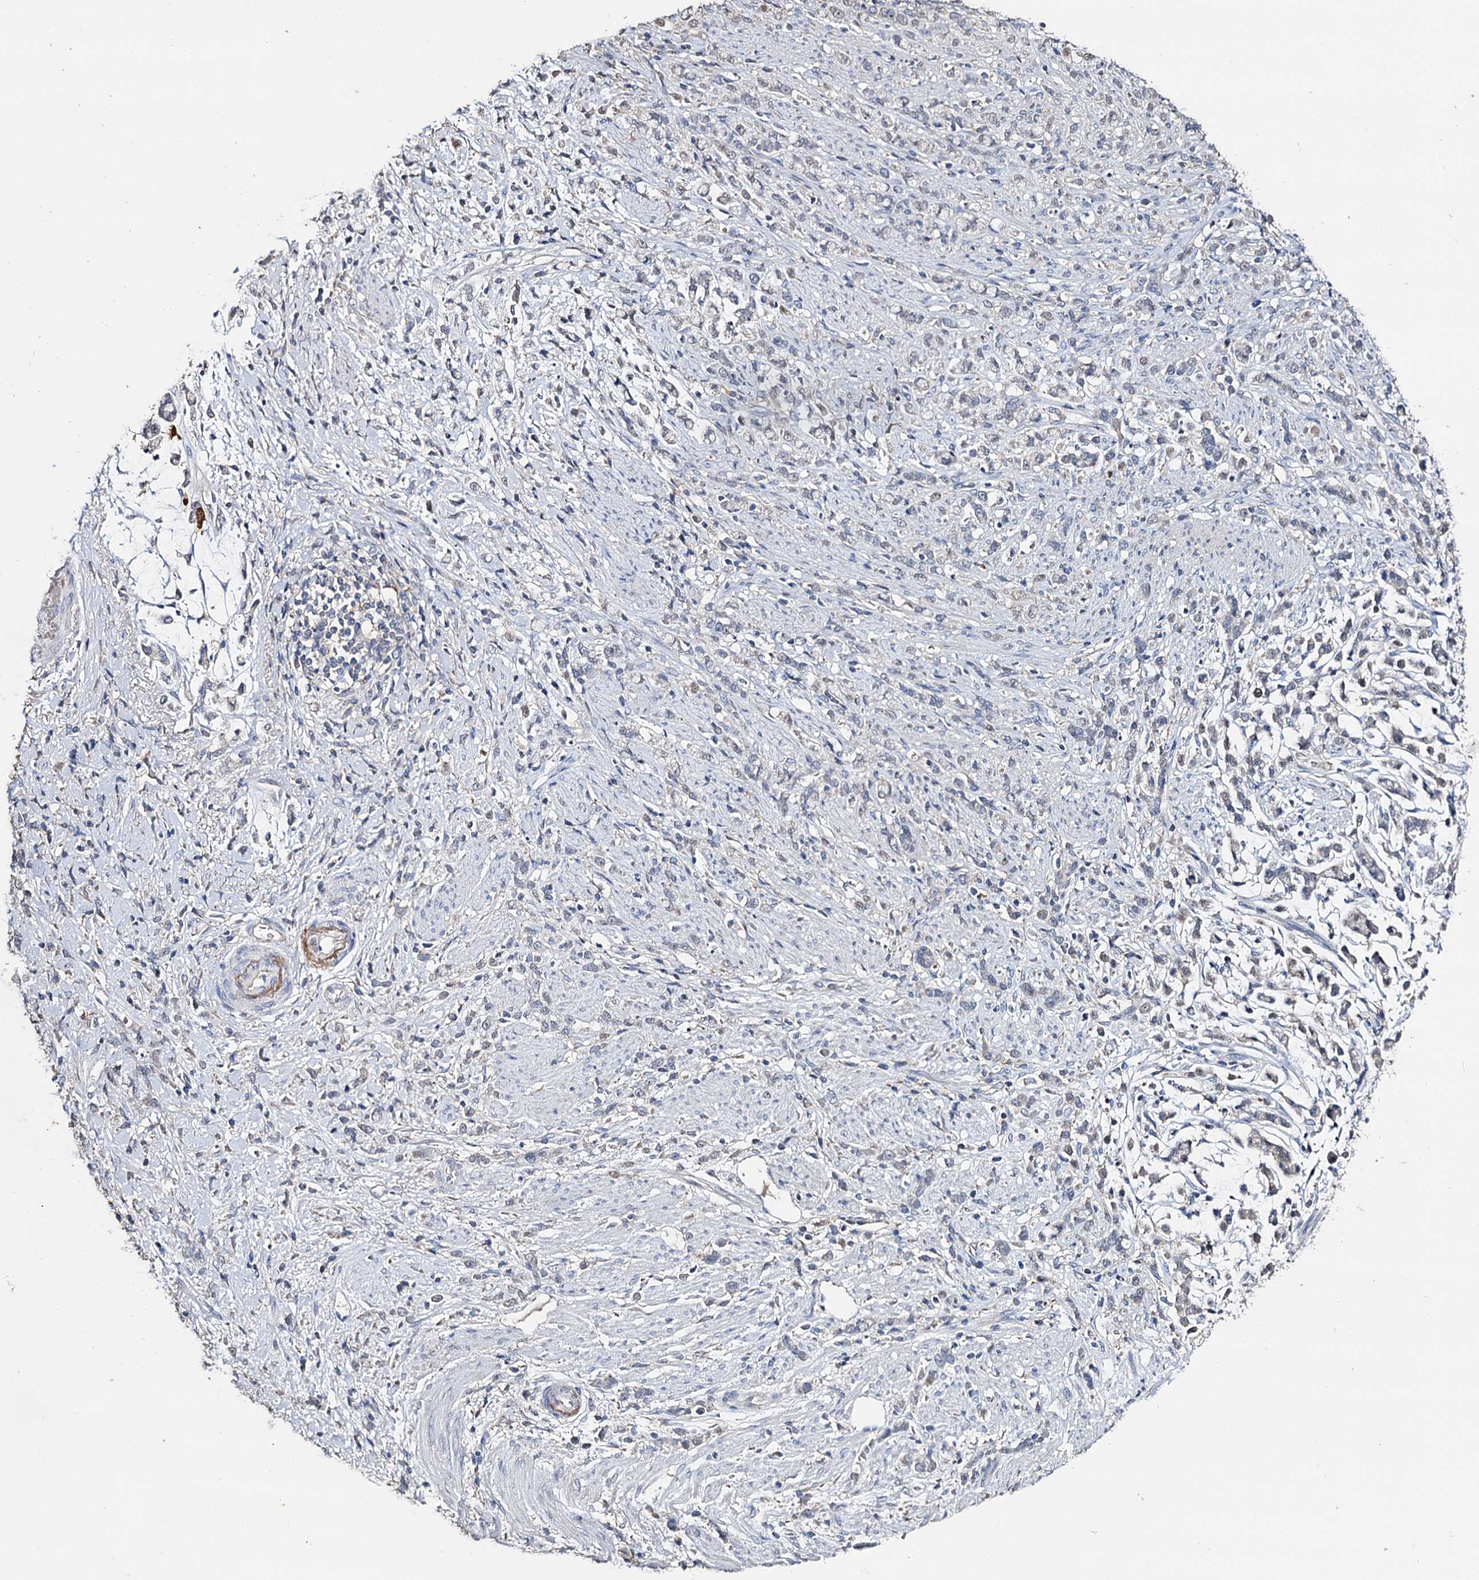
{"staining": {"intensity": "negative", "quantity": "none", "location": "none"}, "tissue": "stomach cancer", "cell_type": "Tumor cells", "image_type": "cancer", "snomed": [{"axis": "morphology", "description": "Adenocarcinoma, NOS"}, {"axis": "topography", "description": "Stomach"}], "caption": "This is an IHC micrograph of adenocarcinoma (stomach). There is no positivity in tumor cells.", "gene": "DNAH6", "patient": {"sex": "female", "age": 60}}